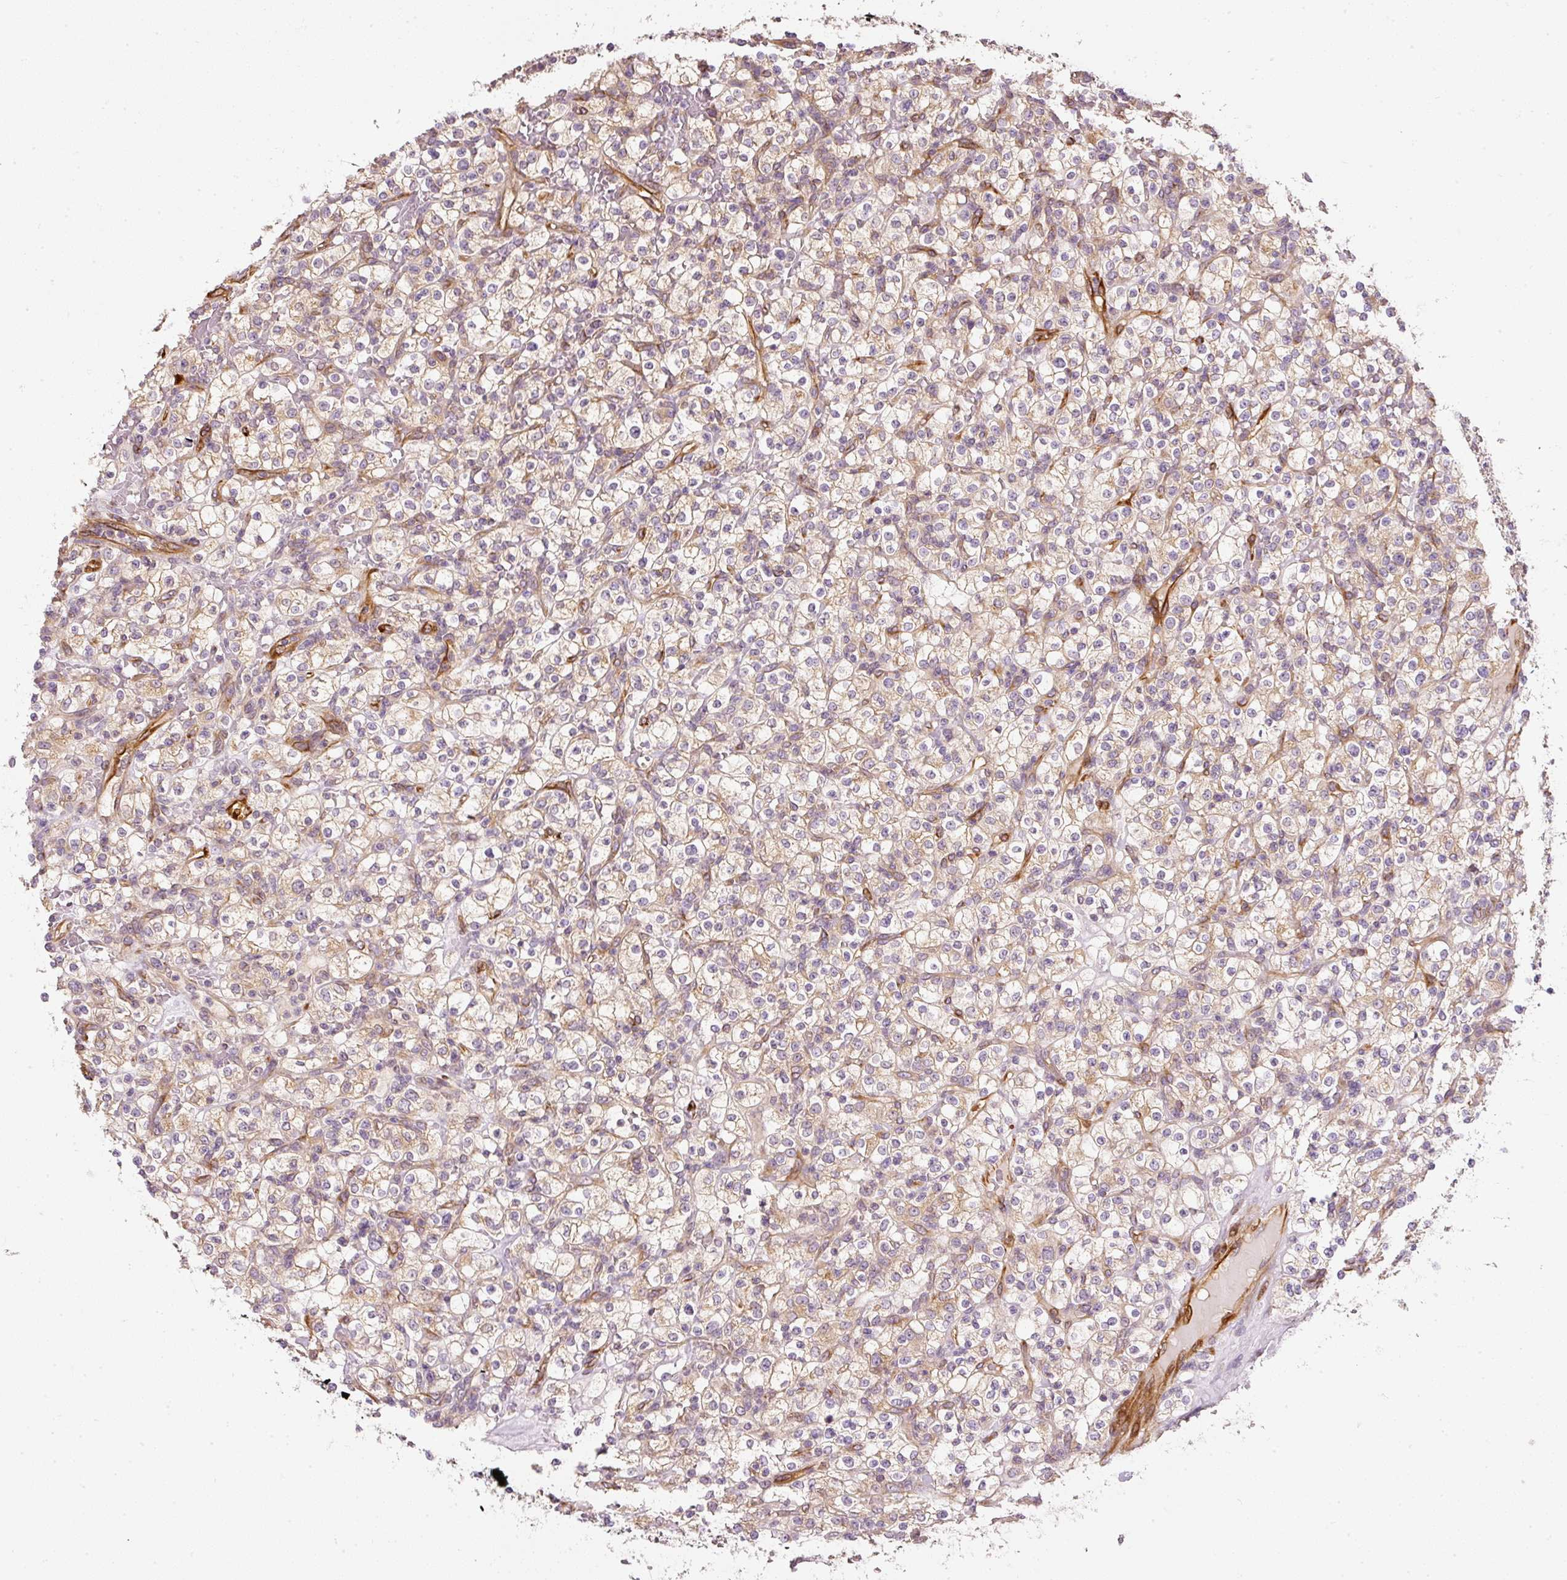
{"staining": {"intensity": "moderate", "quantity": ">75%", "location": "cytoplasmic/membranous"}, "tissue": "renal cancer", "cell_type": "Tumor cells", "image_type": "cancer", "snomed": [{"axis": "morphology", "description": "Normal tissue, NOS"}, {"axis": "morphology", "description": "Adenocarcinoma, NOS"}, {"axis": "topography", "description": "Kidney"}], "caption": "This is an image of immunohistochemistry (IHC) staining of adenocarcinoma (renal), which shows moderate staining in the cytoplasmic/membranous of tumor cells.", "gene": "RNF167", "patient": {"sex": "female", "age": 72}}